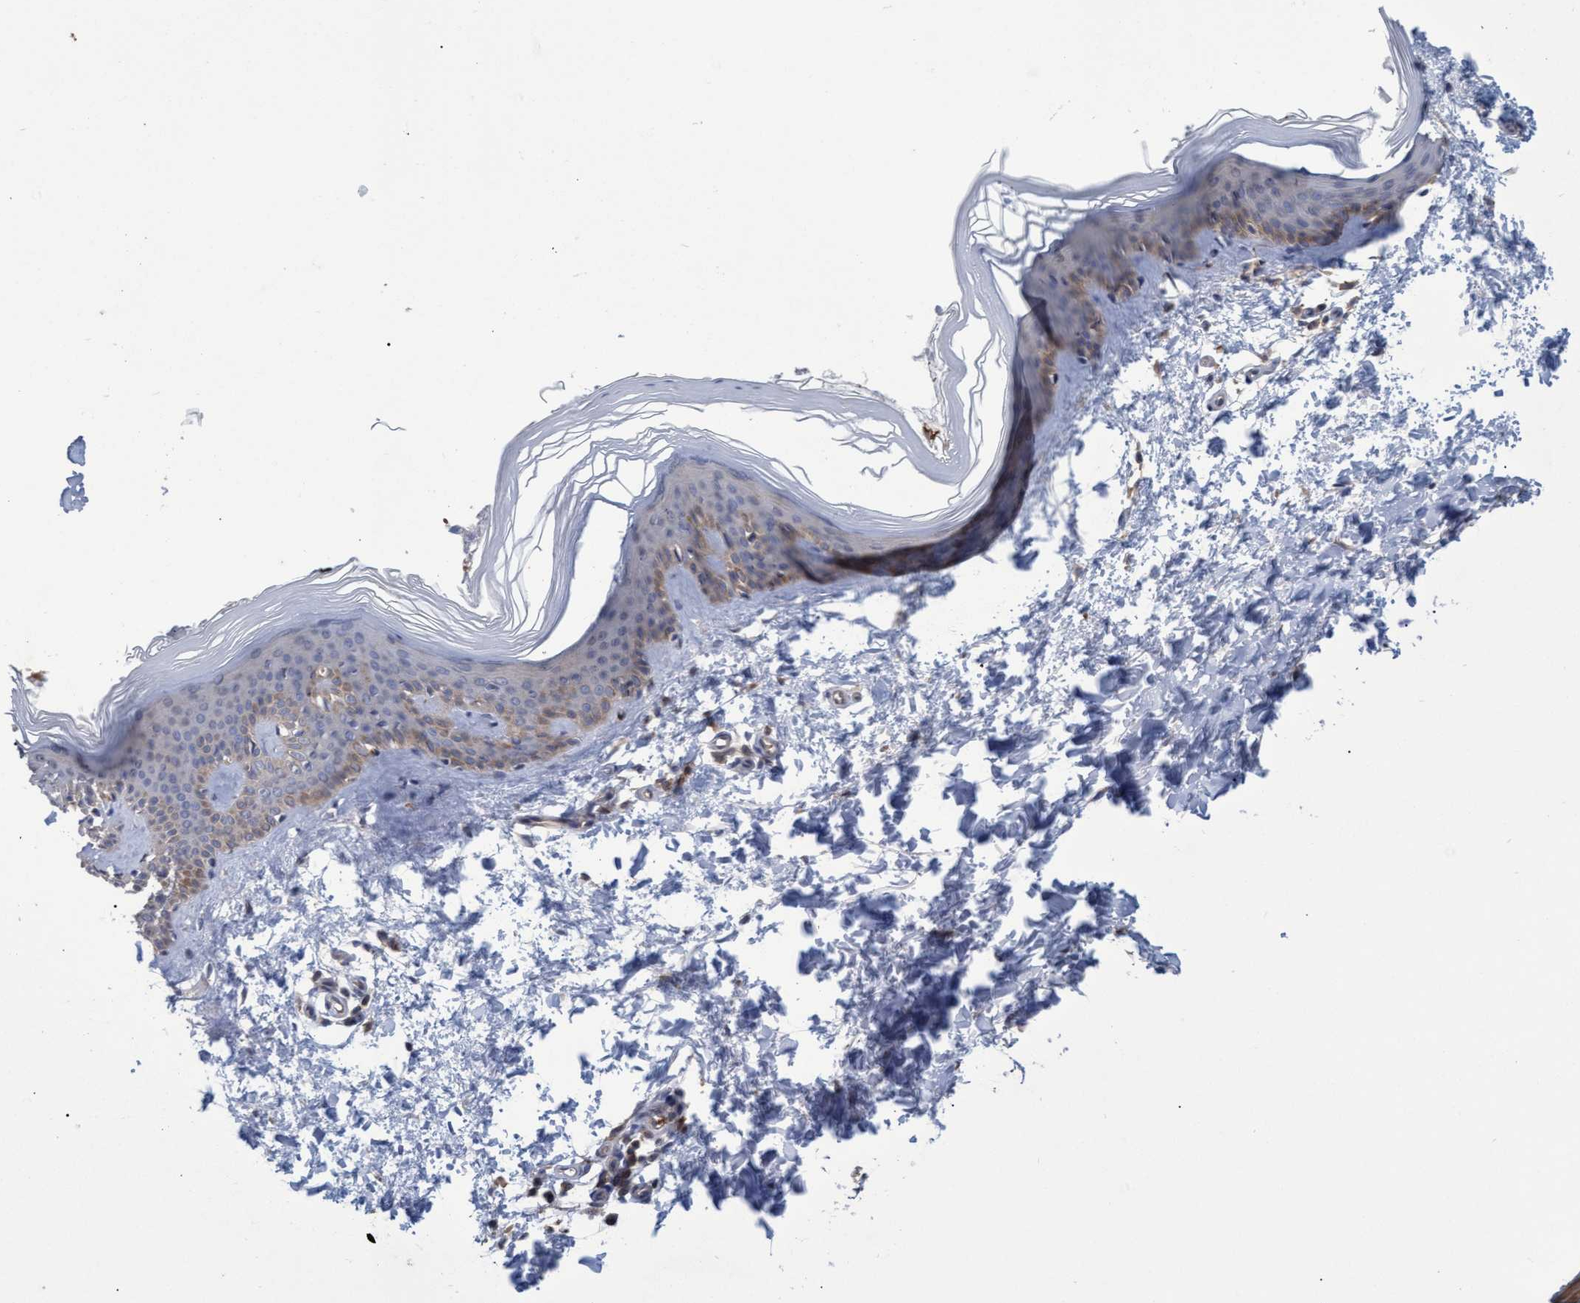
{"staining": {"intensity": "negative", "quantity": "none", "location": "none"}, "tissue": "skin", "cell_type": "Fibroblasts", "image_type": "normal", "snomed": [{"axis": "morphology", "description": "Normal tissue, NOS"}, {"axis": "topography", "description": "Skin"}], "caption": "Skin stained for a protein using IHC displays no positivity fibroblasts.", "gene": "NAA15", "patient": {"sex": "female", "age": 27}}